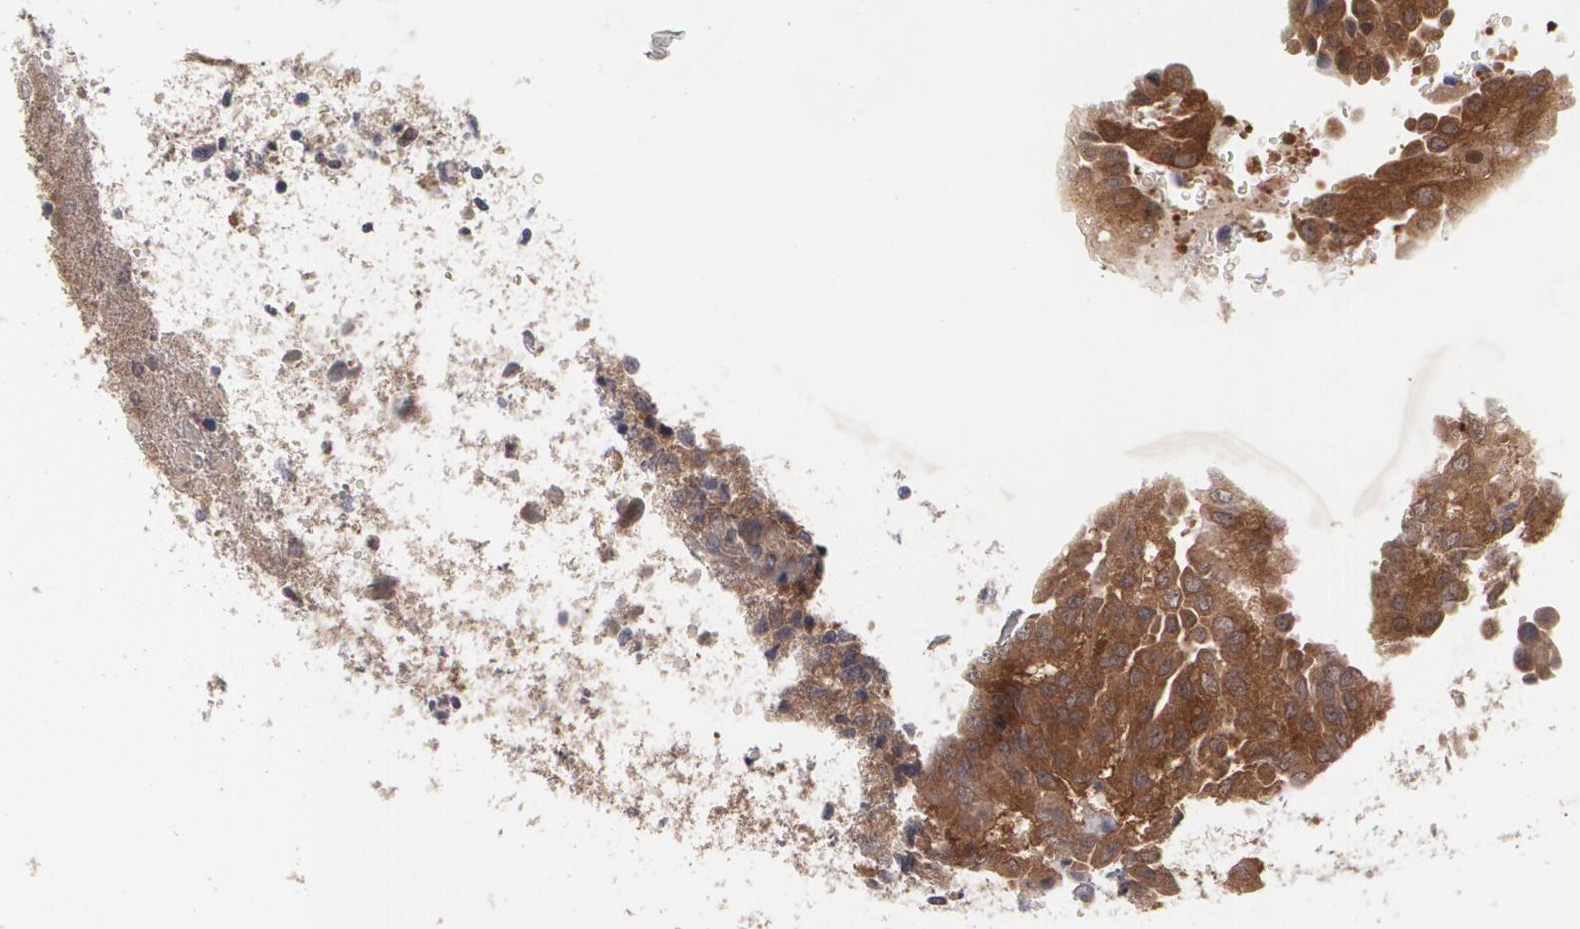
{"staining": {"intensity": "moderate", "quantity": ">75%", "location": "cytoplasmic/membranous"}, "tissue": "thyroid cancer", "cell_type": "Tumor cells", "image_type": "cancer", "snomed": [{"axis": "morphology", "description": "Papillary adenocarcinoma, NOS"}, {"axis": "topography", "description": "Thyroid gland"}], "caption": "This image shows IHC staining of human thyroid papillary adenocarcinoma, with medium moderate cytoplasmic/membranous positivity in approximately >75% of tumor cells.", "gene": "HTT", "patient": {"sex": "male", "age": 87}}